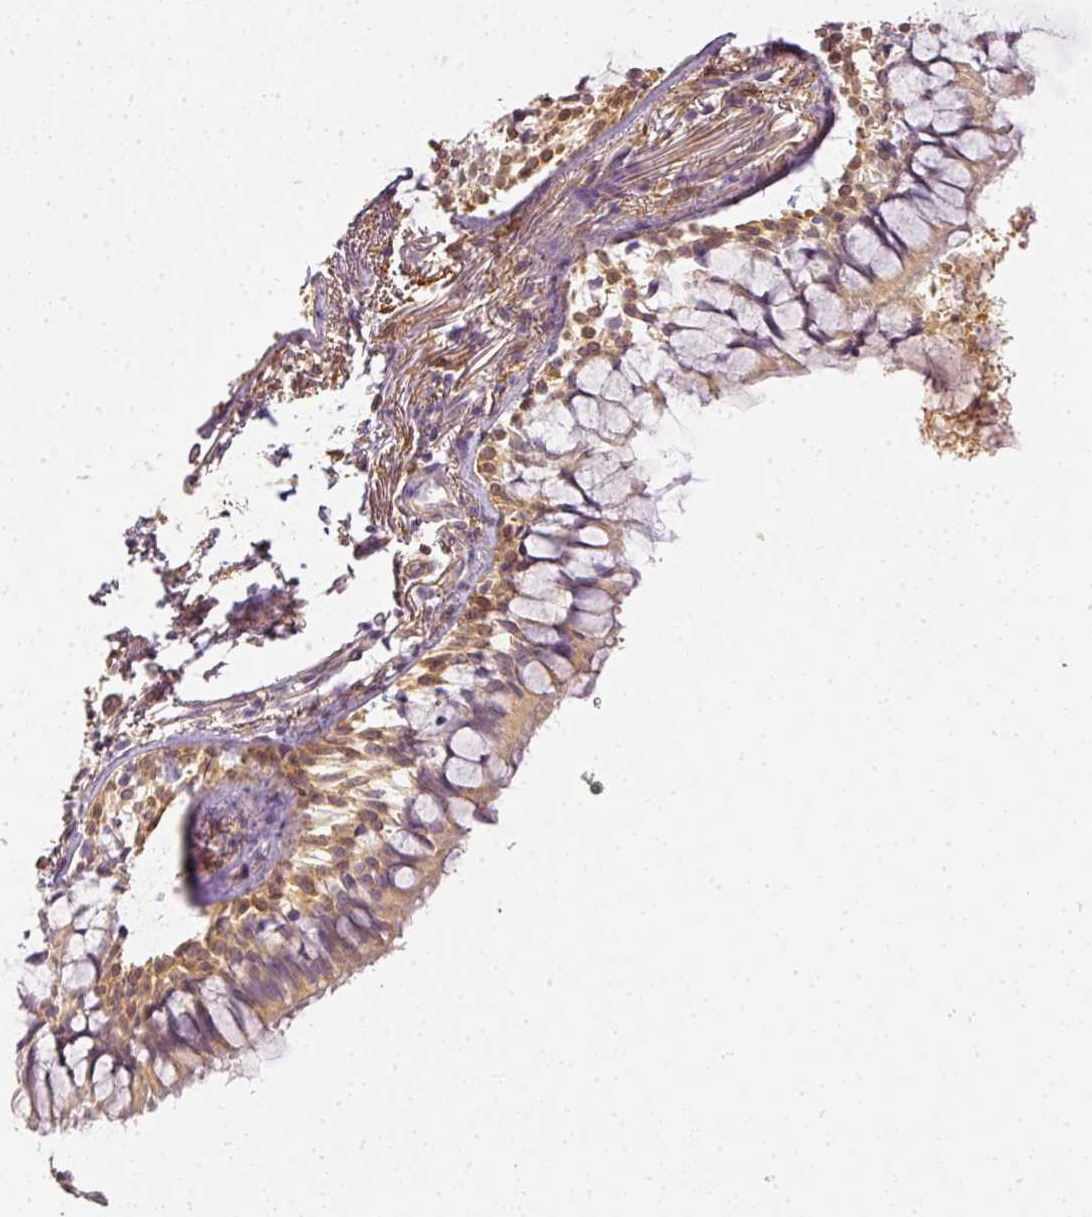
{"staining": {"intensity": "moderate", "quantity": ">75%", "location": "cytoplasmic/membranous"}, "tissue": "bronchus", "cell_type": "Respiratory epithelial cells", "image_type": "normal", "snomed": [{"axis": "morphology", "description": "Normal tissue, NOS"}, {"axis": "topography", "description": "Bronchus"}], "caption": "IHC of normal human bronchus shows medium levels of moderate cytoplasmic/membranous expression in about >75% of respiratory epithelial cells. (DAB = brown stain, brightfield microscopy at high magnification).", "gene": "ADH5", "patient": {"sex": "male", "age": 70}}